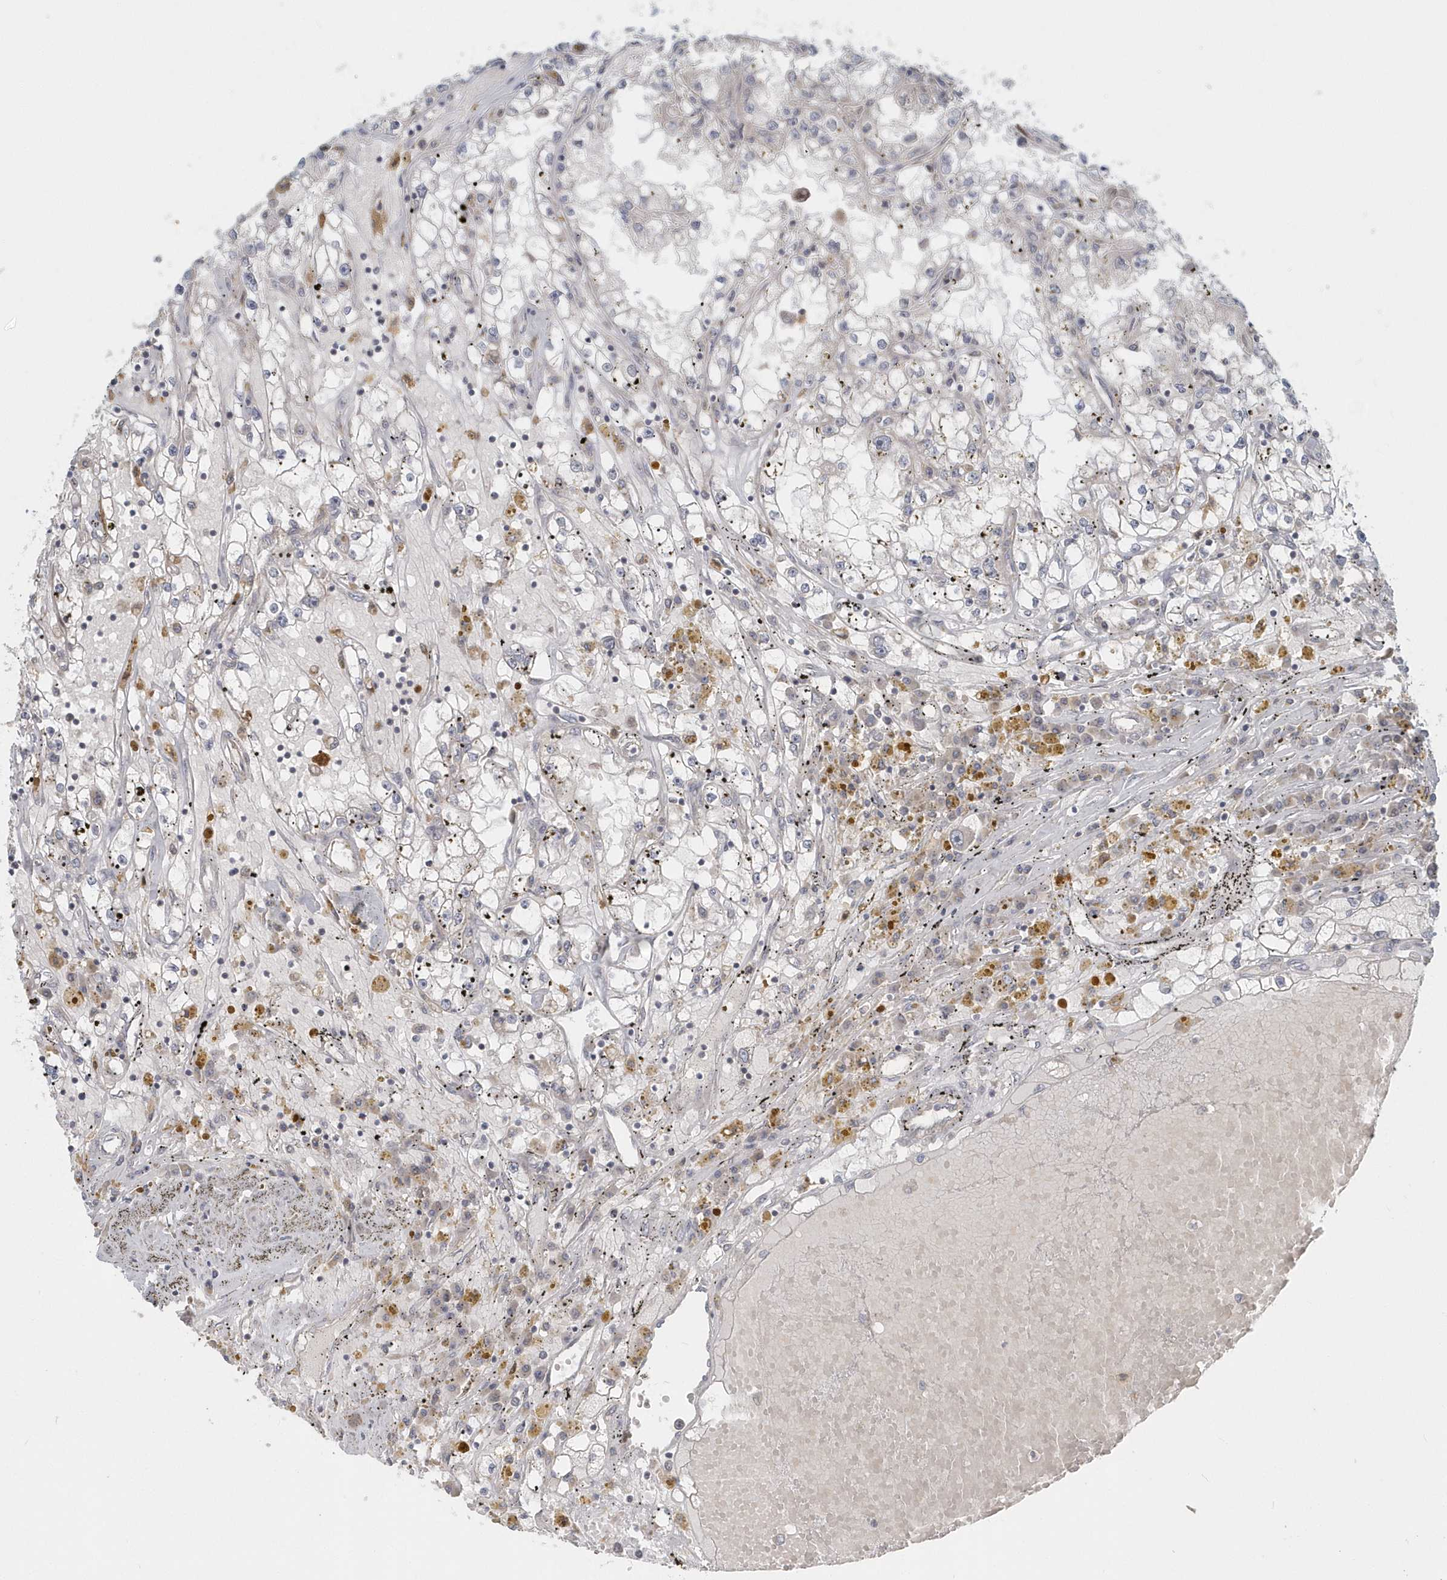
{"staining": {"intensity": "negative", "quantity": "none", "location": "none"}, "tissue": "renal cancer", "cell_type": "Tumor cells", "image_type": "cancer", "snomed": [{"axis": "morphology", "description": "Adenocarcinoma, NOS"}, {"axis": "topography", "description": "Kidney"}], "caption": "High magnification brightfield microscopy of renal cancer (adenocarcinoma) stained with DAB (brown) and counterstained with hematoxylin (blue): tumor cells show no significant expression. (DAB (3,3'-diaminobenzidine) immunohistochemistry (IHC) with hematoxylin counter stain).", "gene": "NAPB", "patient": {"sex": "male", "age": 56}}